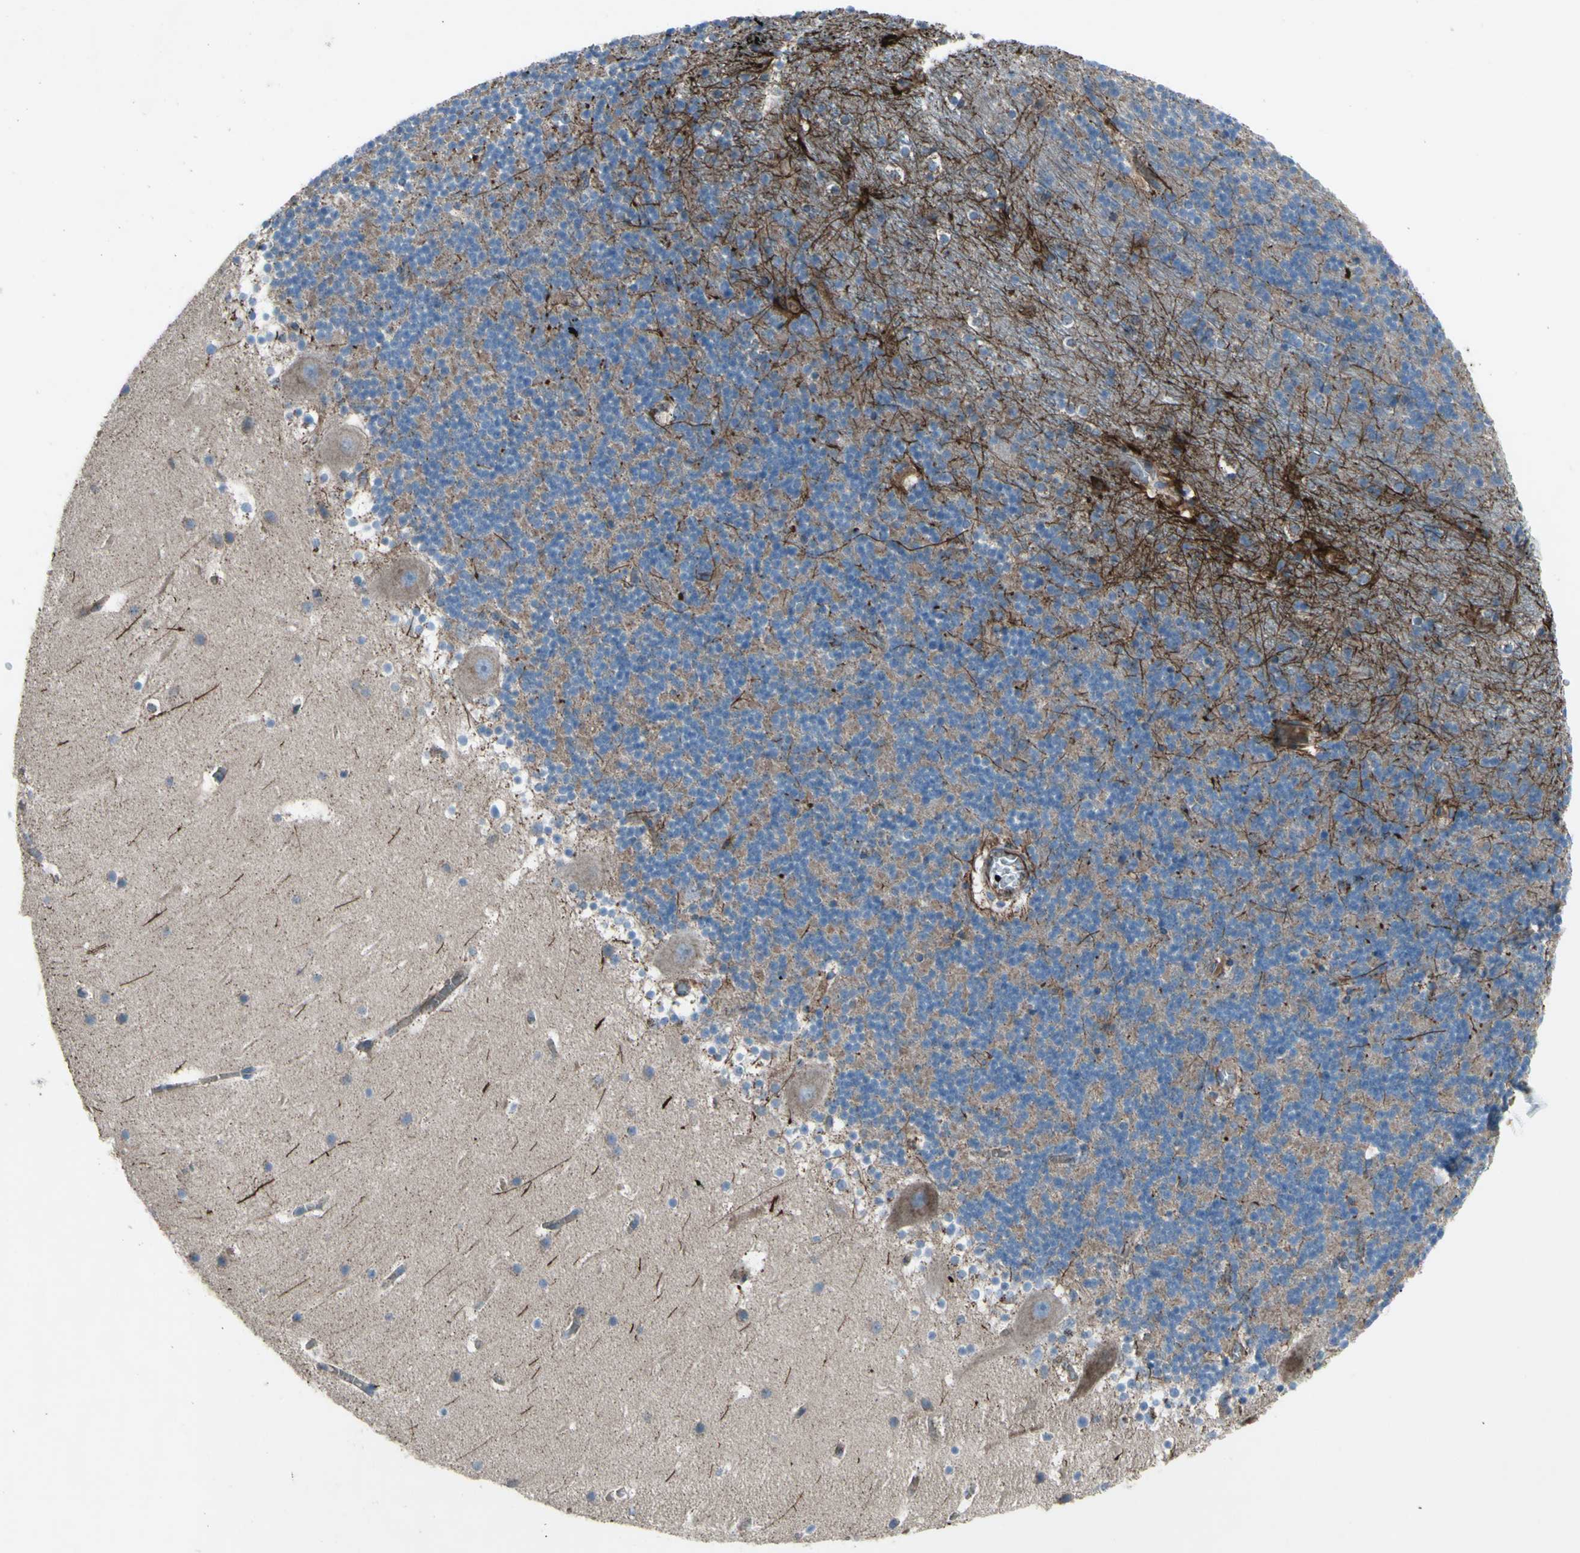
{"staining": {"intensity": "weak", "quantity": ">75%", "location": "cytoplasmic/membranous"}, "tissue": "cerebellum", "cell_type": "Cells in granular layer", "image_type": "normal", "snomed": [{"axis": "morphology", "description": "Normal tissue, NOS"}, {"axis": "topography", "description": "Cerebellum"}], "caption": "Cerebellum stained for a protein (brown) exhibits weak cytoplasmic/membranous positive staining in approximately >75% of cells in granular layer.", "gene": "EMC7", "patient": {"sex": "male", "age": 45}}